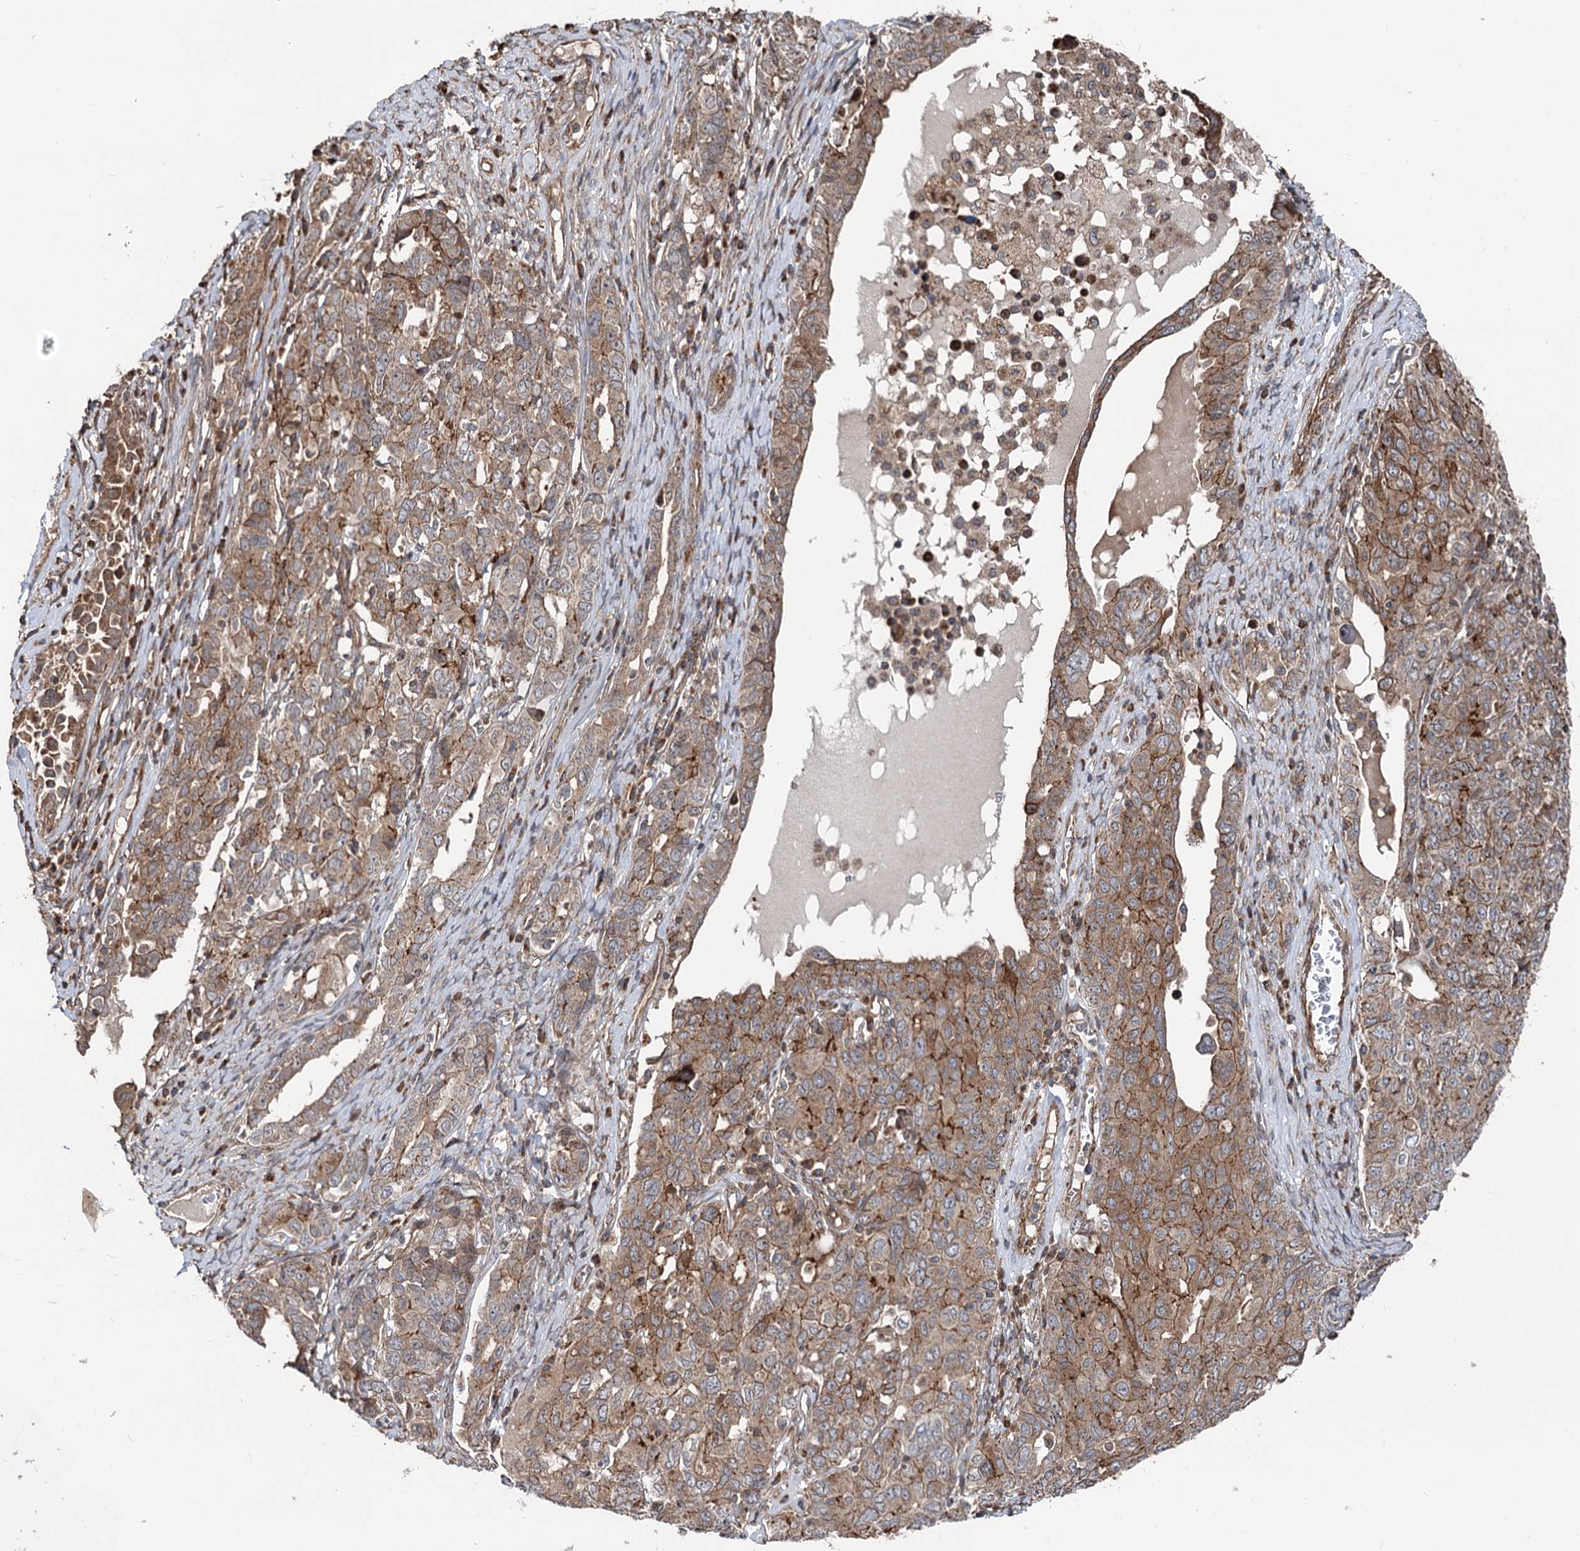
{"staining": {"intensity": "moderate", "quantity": ">75%", "location": "cytoplasmic/membranous"}, "tissue": "ovarian cancer", "cell_type": "Tumor cells", "image_type": "cancer", "snomed": [{"axis": "morphology", "description": "Carcinoma, endometroid"}, {"axis": "topography", "description": "Ovary"}], "caption": "Immunohistochemical staining of human ovarian endometroid carcinoma exhibits moderate cytoplasmic/membranous protein staining in approximately >75% of tumor cells.", "gene": "ITFG2", "patient": {"sex": "female", "age": 62}}